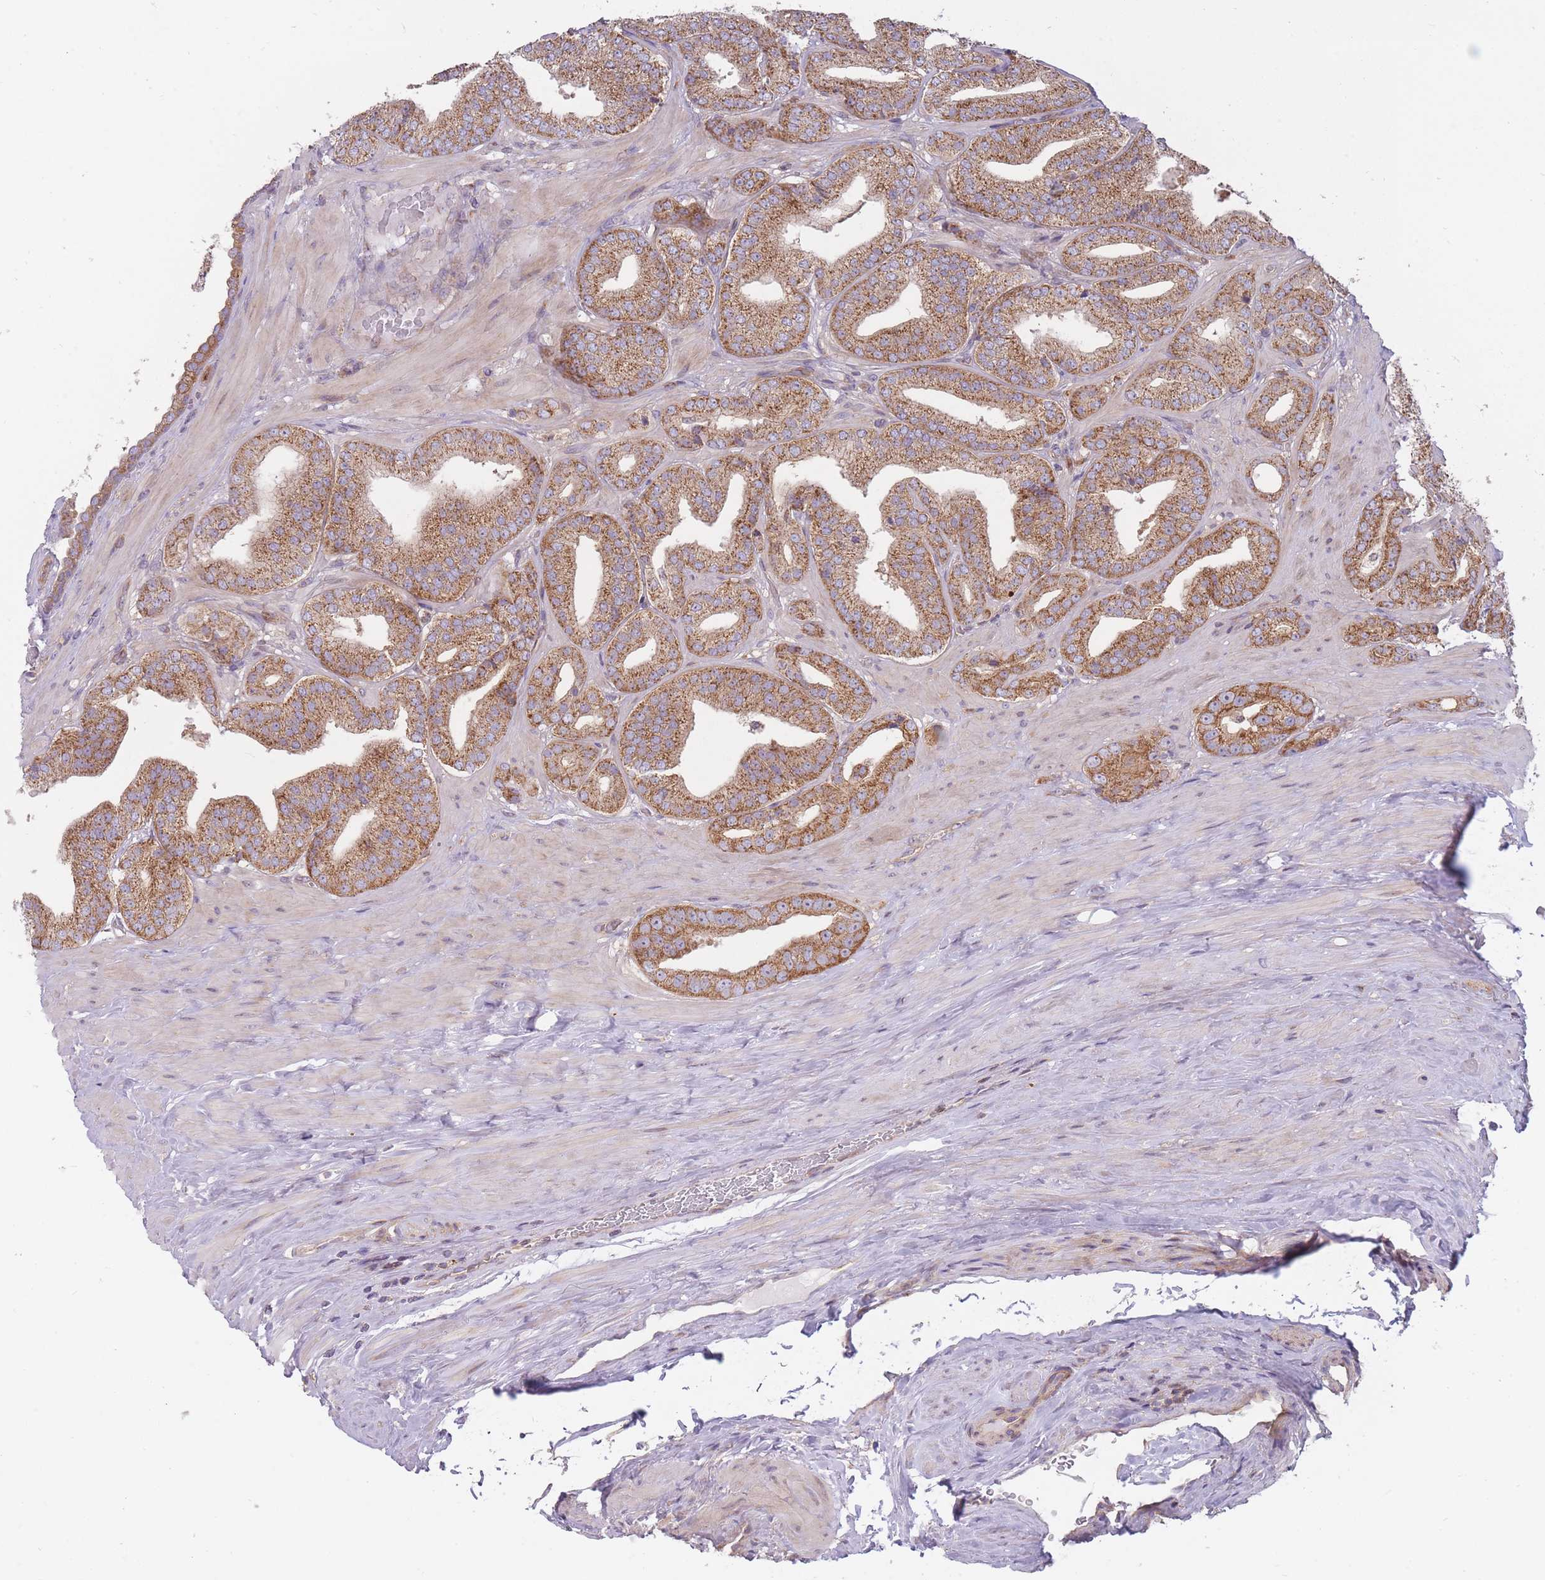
{"staining": {"intensity": "moderate", "quantity": ">75%", "location": "cytoplasmic/membranous"}, "tissue": "prostate cancer", "cell_type": "Tumor cells", "image_type": "cancer", "snomed": [{"axis": "morphology", "description": "Adenocarcinoma, High grade"}, {"axis": "topography", "description": "Prostate"}], "caption": "A photomicrograph showing moderate cytoplasmic/membranous staining in about >75% of tumor cells in high-grade adenocarcinoma (prostate), as visualized by brown immunohistochemical staining.", "gene": "NDUFA9", "patient": {"sex": "male", "age": 63}}